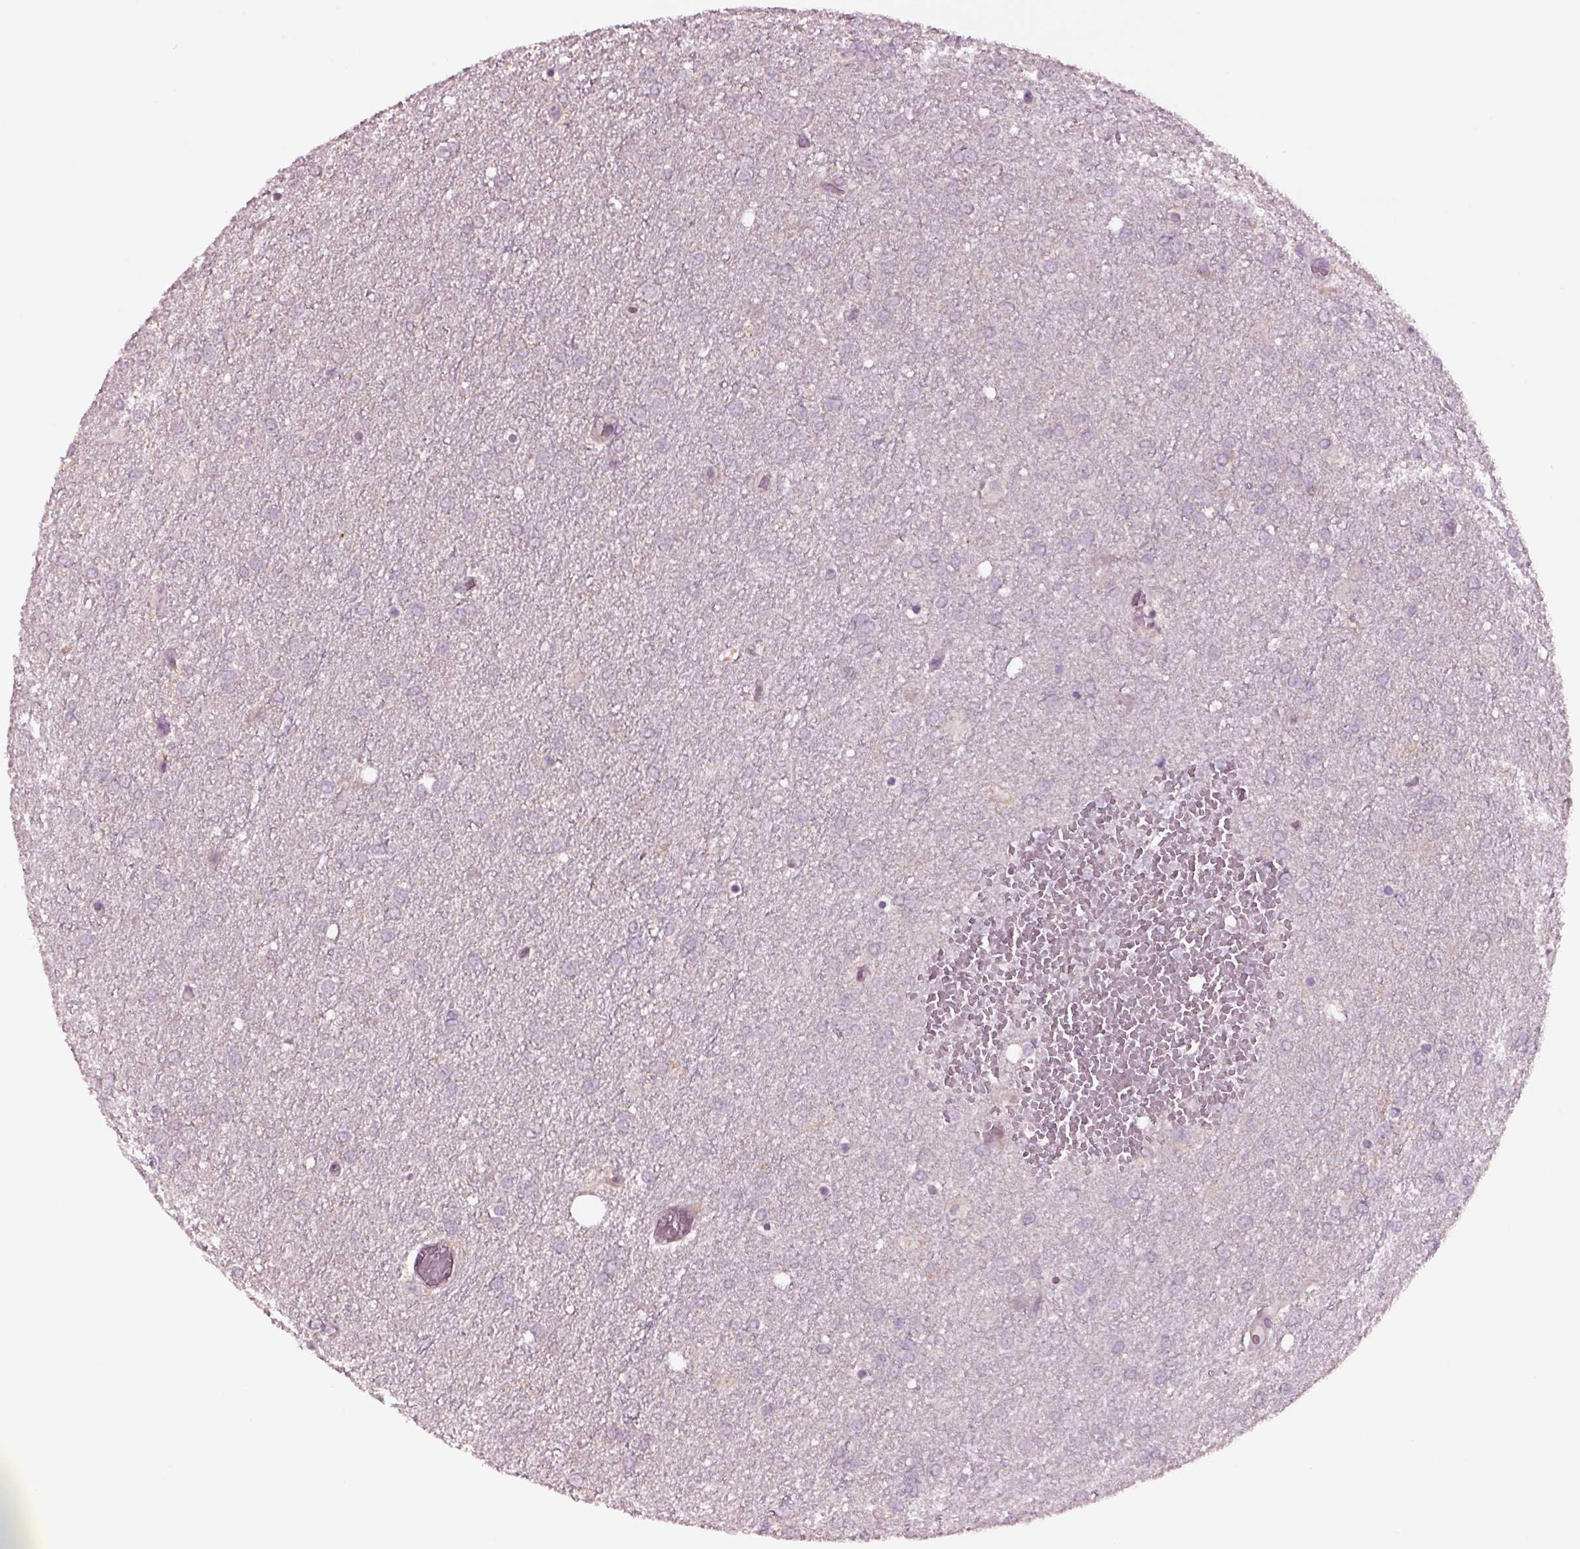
{"staining": {"intensity": "negative", "quantity": "none", "location": "none"}, "tissue": "glioma", "cell_type": "Tumor cells", "image_type": "cancer", "snomed": [{"axis": "morphology", "description": "Glioma, malignant, High grade"}, {"axis": "topography", "description": "Brain"}], "caption": "Tumor cells are negative for brown protein staining in glioma. (Brightfield microscopy of DAB IHC at high magnification).", "gene": "CLPSL1", "patient": {"sex": "female", "age": 61}}